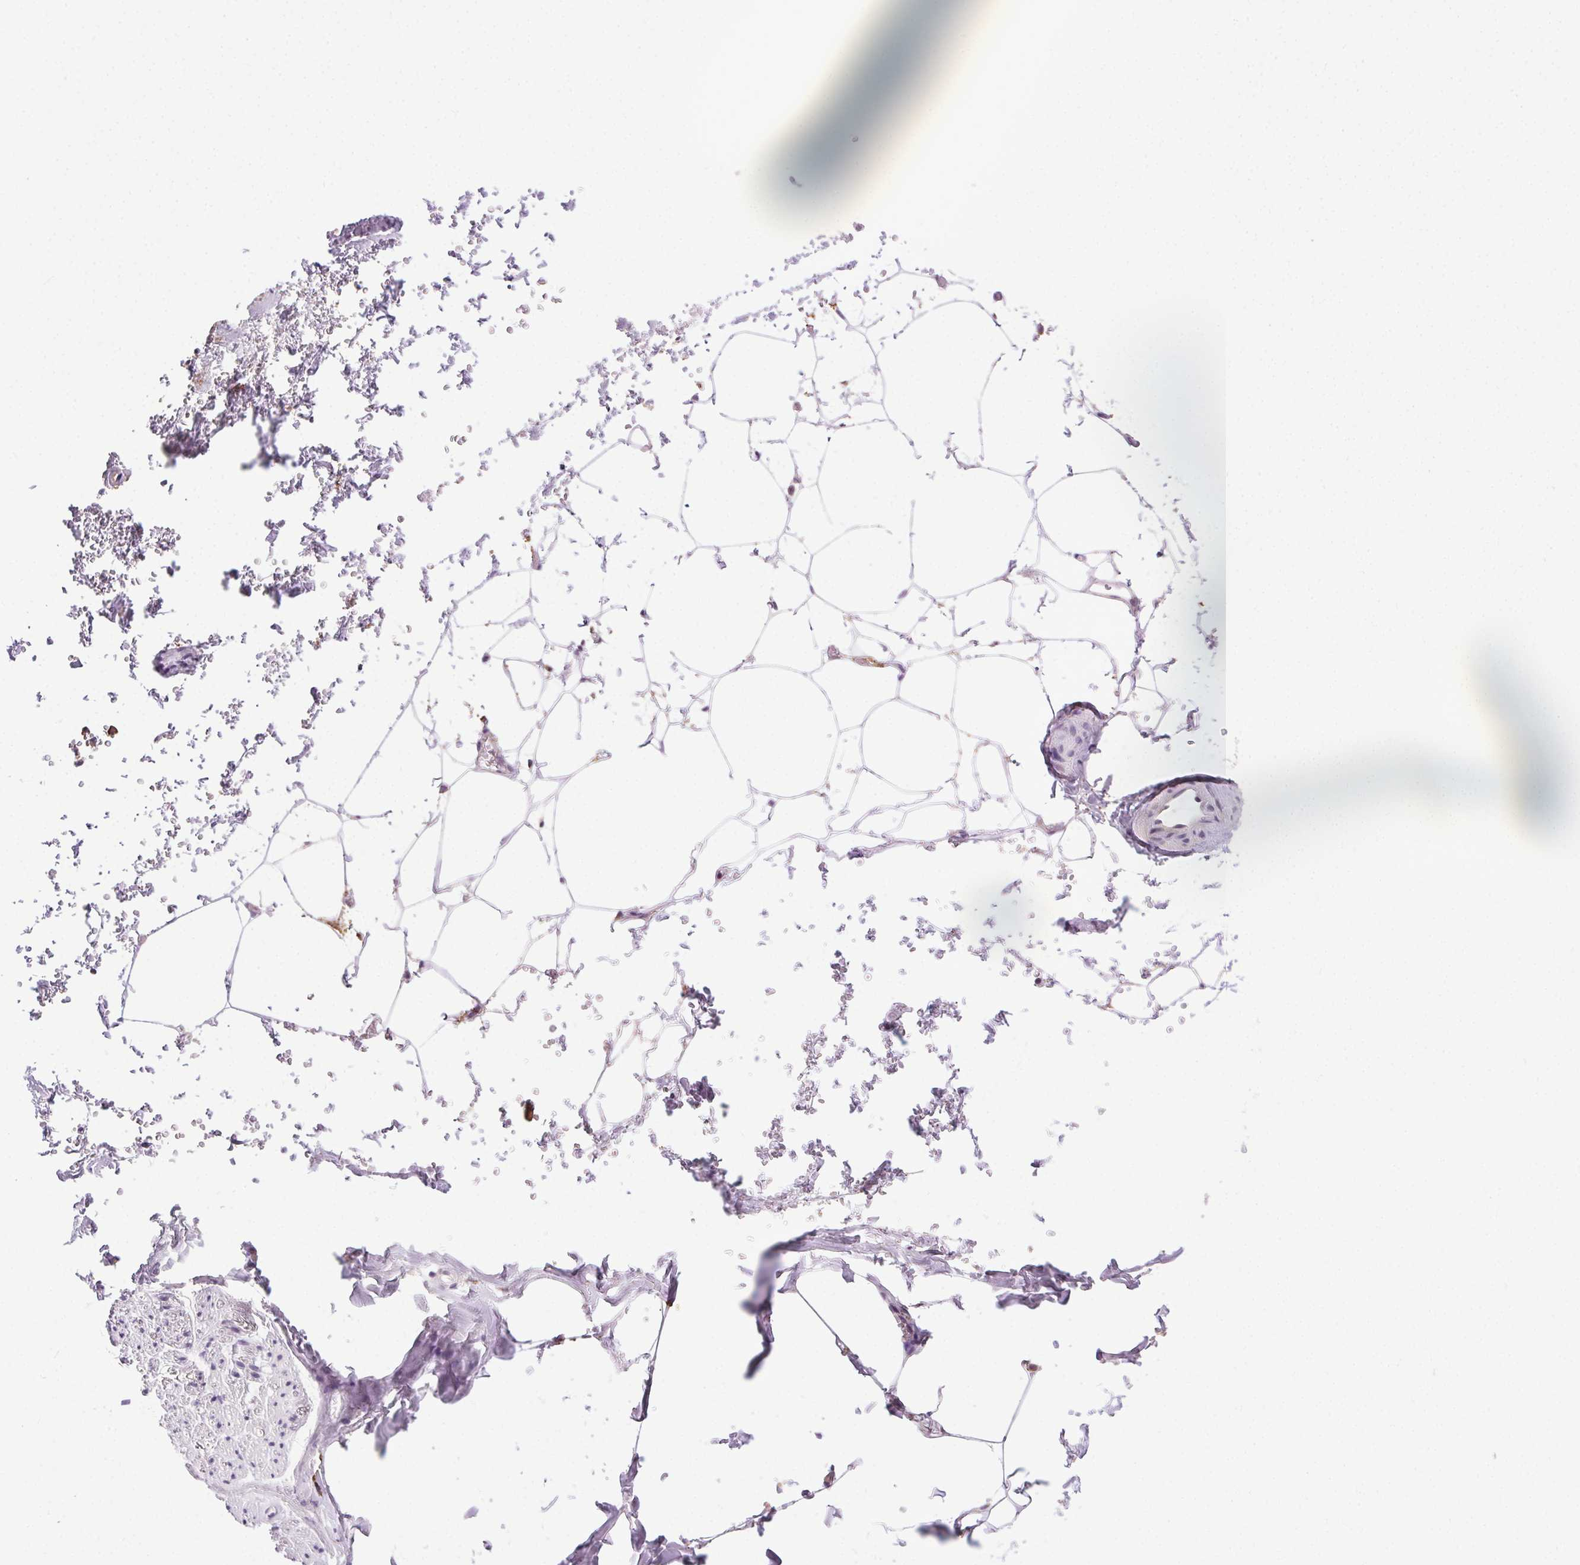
{"staining": {"intensity": "negative", "quantity": "none", "location": "none"}, "tissue": "adipose tissue", "cell_type": "Adipocytes", "image_type": "normal", "snomed": [{"axis": "morphology", "description": "Normal tissue, NOS"}, {"axis": "topography", "description": "Prostate"}, {"axis": "topography", "description": "Peripheral nerve tissue"}], "caption": "Benign adipose tissue was stained to show a protein in brown. There is no significant positivity in adipocytes.", "gene": "SNX31", "patient": {"sex": "male", "age": 55}}